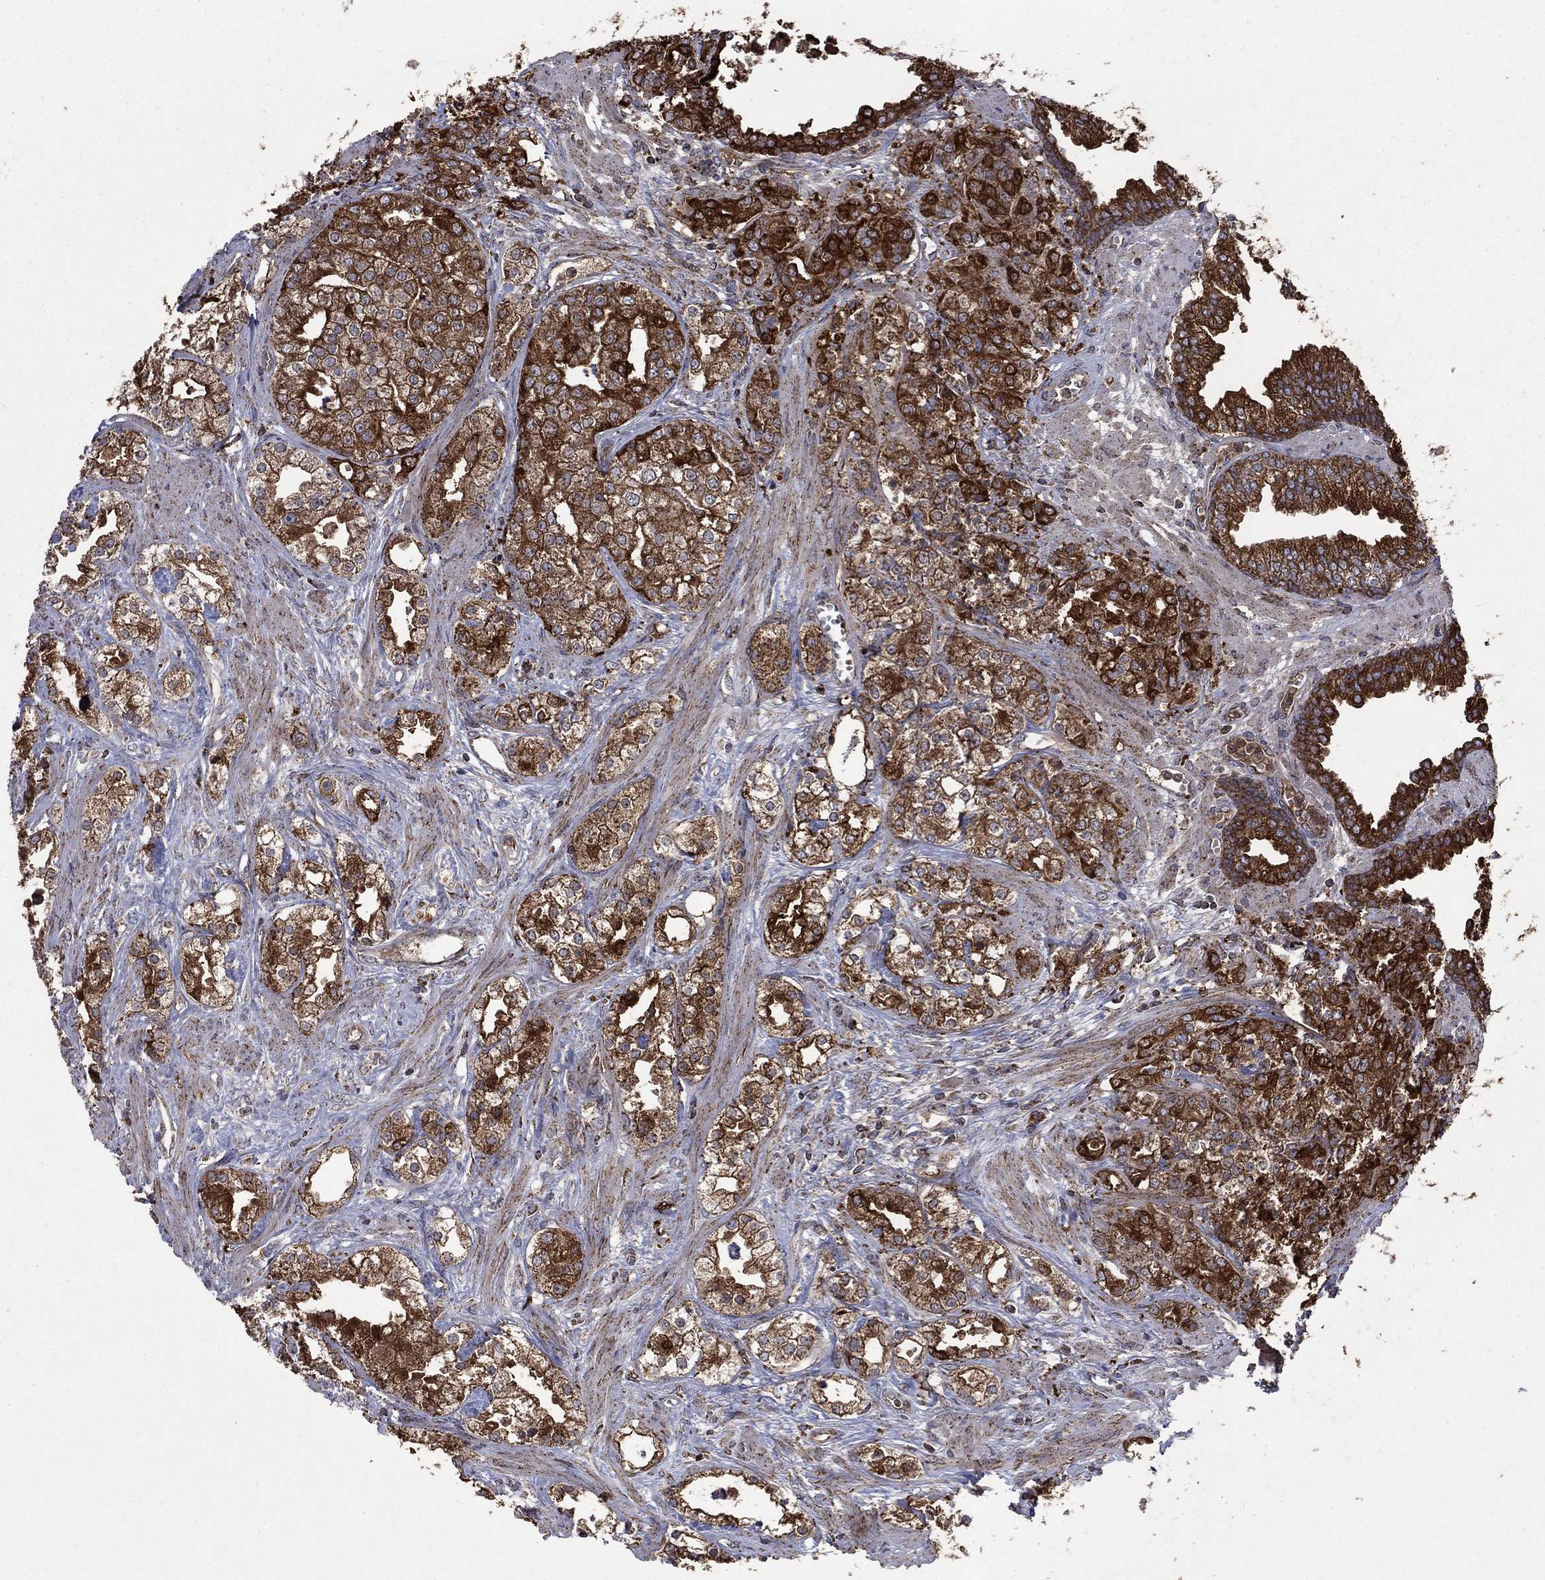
{"staining": {"intensity": "strong", "quantity": "25%-75%", "location": "cytoplasmic/membranous"}, "tissue": "prostate cancer", "cell_type": "Tumor cells", "image_type": "cancer", "snomed": [{"axis": "morphology", "description": "Adenocarcinoma, NOS"}, {"axis": "topography", "description": "Prostate and seminal vesicle, NOS"}, {"axis": "topography", "description": "Prostate"}], "caption": "Brown immunohistochemical staining in prostate cancer (adenocarcinoma) demonstrates strong cytoplasmic/membranous expression in approximately 25%-75% of tumor cells. The protein of interest is shown in brown color, while the nuclei are stained blue.", "gene": "DPH1", "patient": {"sex": "male", "age": 62}}